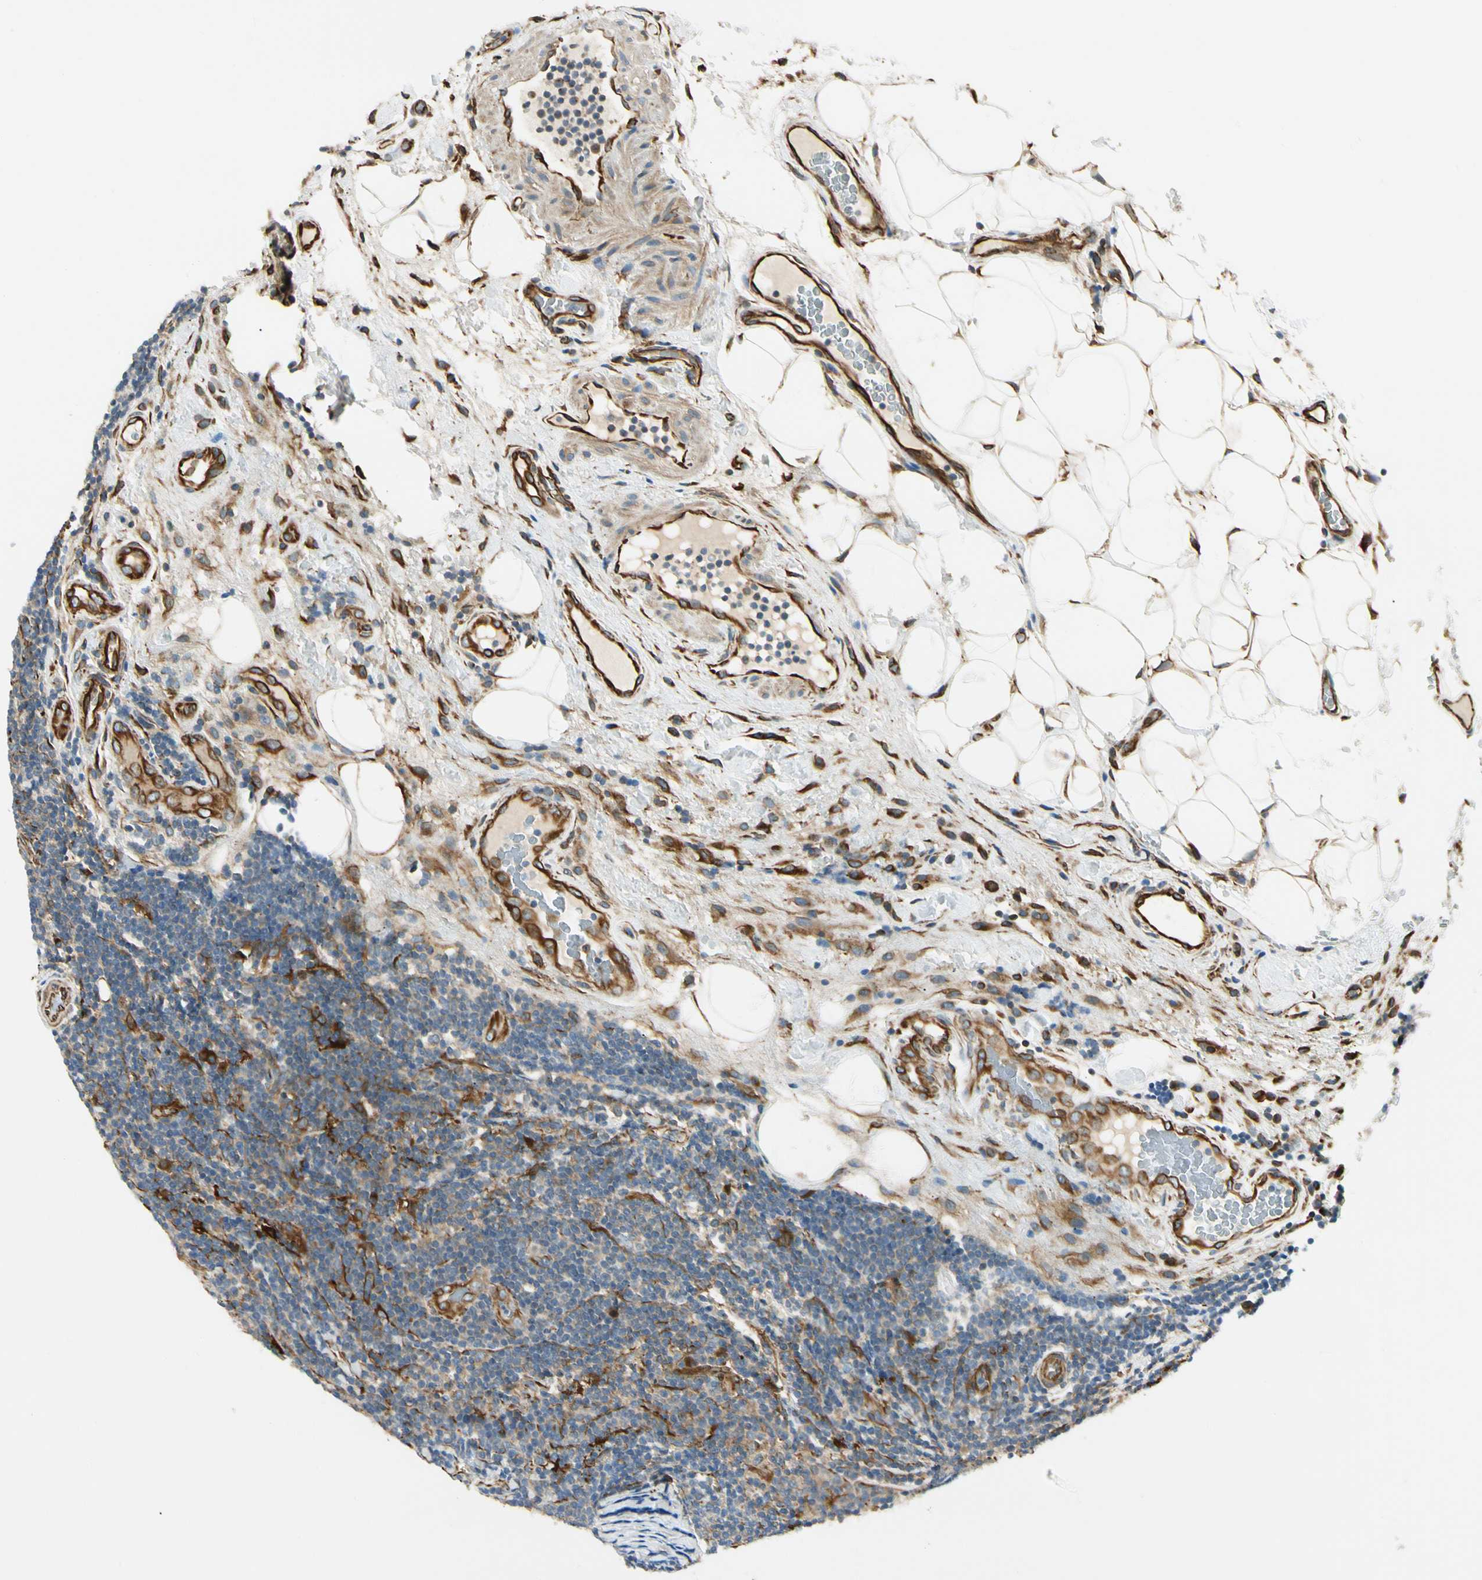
{"staining": {"intensity": "strong", "quantity": "<25%", "location": "cytoplasmic/membranous"}, "tissue": "lymphoma", "cell_type": "Tumor cells", "image_type": "cancer", "snomed": [{"axis": "morphology", "description": "Malignant lymphoma, non-Hodgkin's type, Low grade"}, {"axis": "topography", "description": "Lymph node"}], "caption": "Immunohistochemistry (IHC) (DAB (3,3'-diaminobenzidine)) staining of human lymphoma demonstrates strong cytoplasmic/membranous protein positivity in approximately <25% of tumor cells.", "gene": "FTH1", "patient": {"sex": "male", "age": 83}}